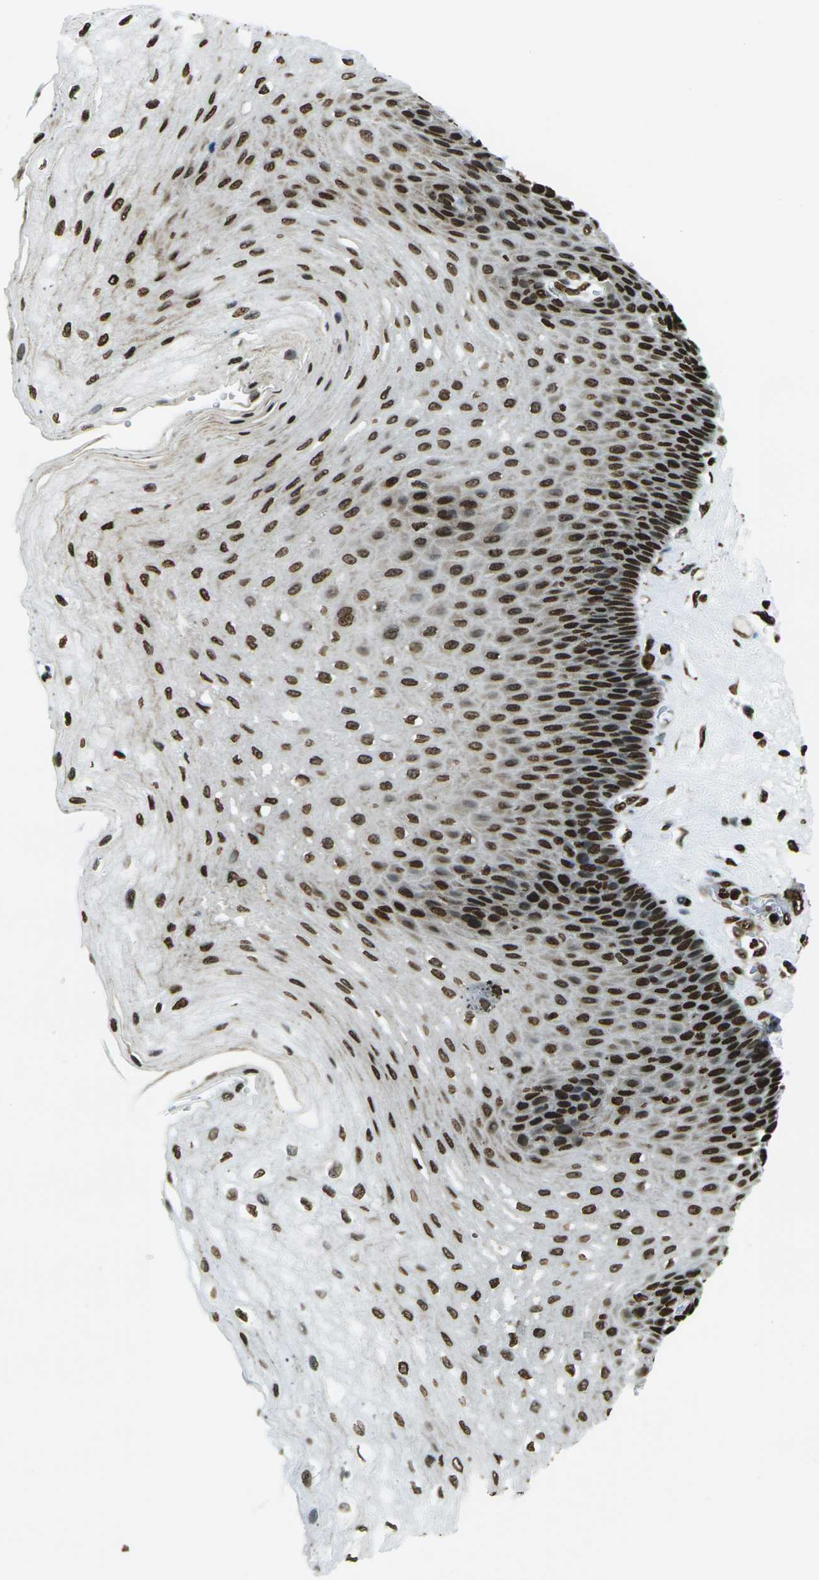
{"staining": {"intensity": "strong", "quantity": ">75%", "location": "nuclear"}, "tissue": "esophagus", "cell_type": "Squamous epithelial cells", "image_type": "normal", "snomed": [{"axis": "morphology", "description": "Normal tissue, NOS"}, {"axis": "topography", "description": "Esophagus"}], "caption": "Immunohistochemical staining of benign human esophagus exhibits strong nuclear protein staining in approximately >75% of squamous epithelial cells.", "gene": "H1", "patient": {"sex": "female", "age": 72}}